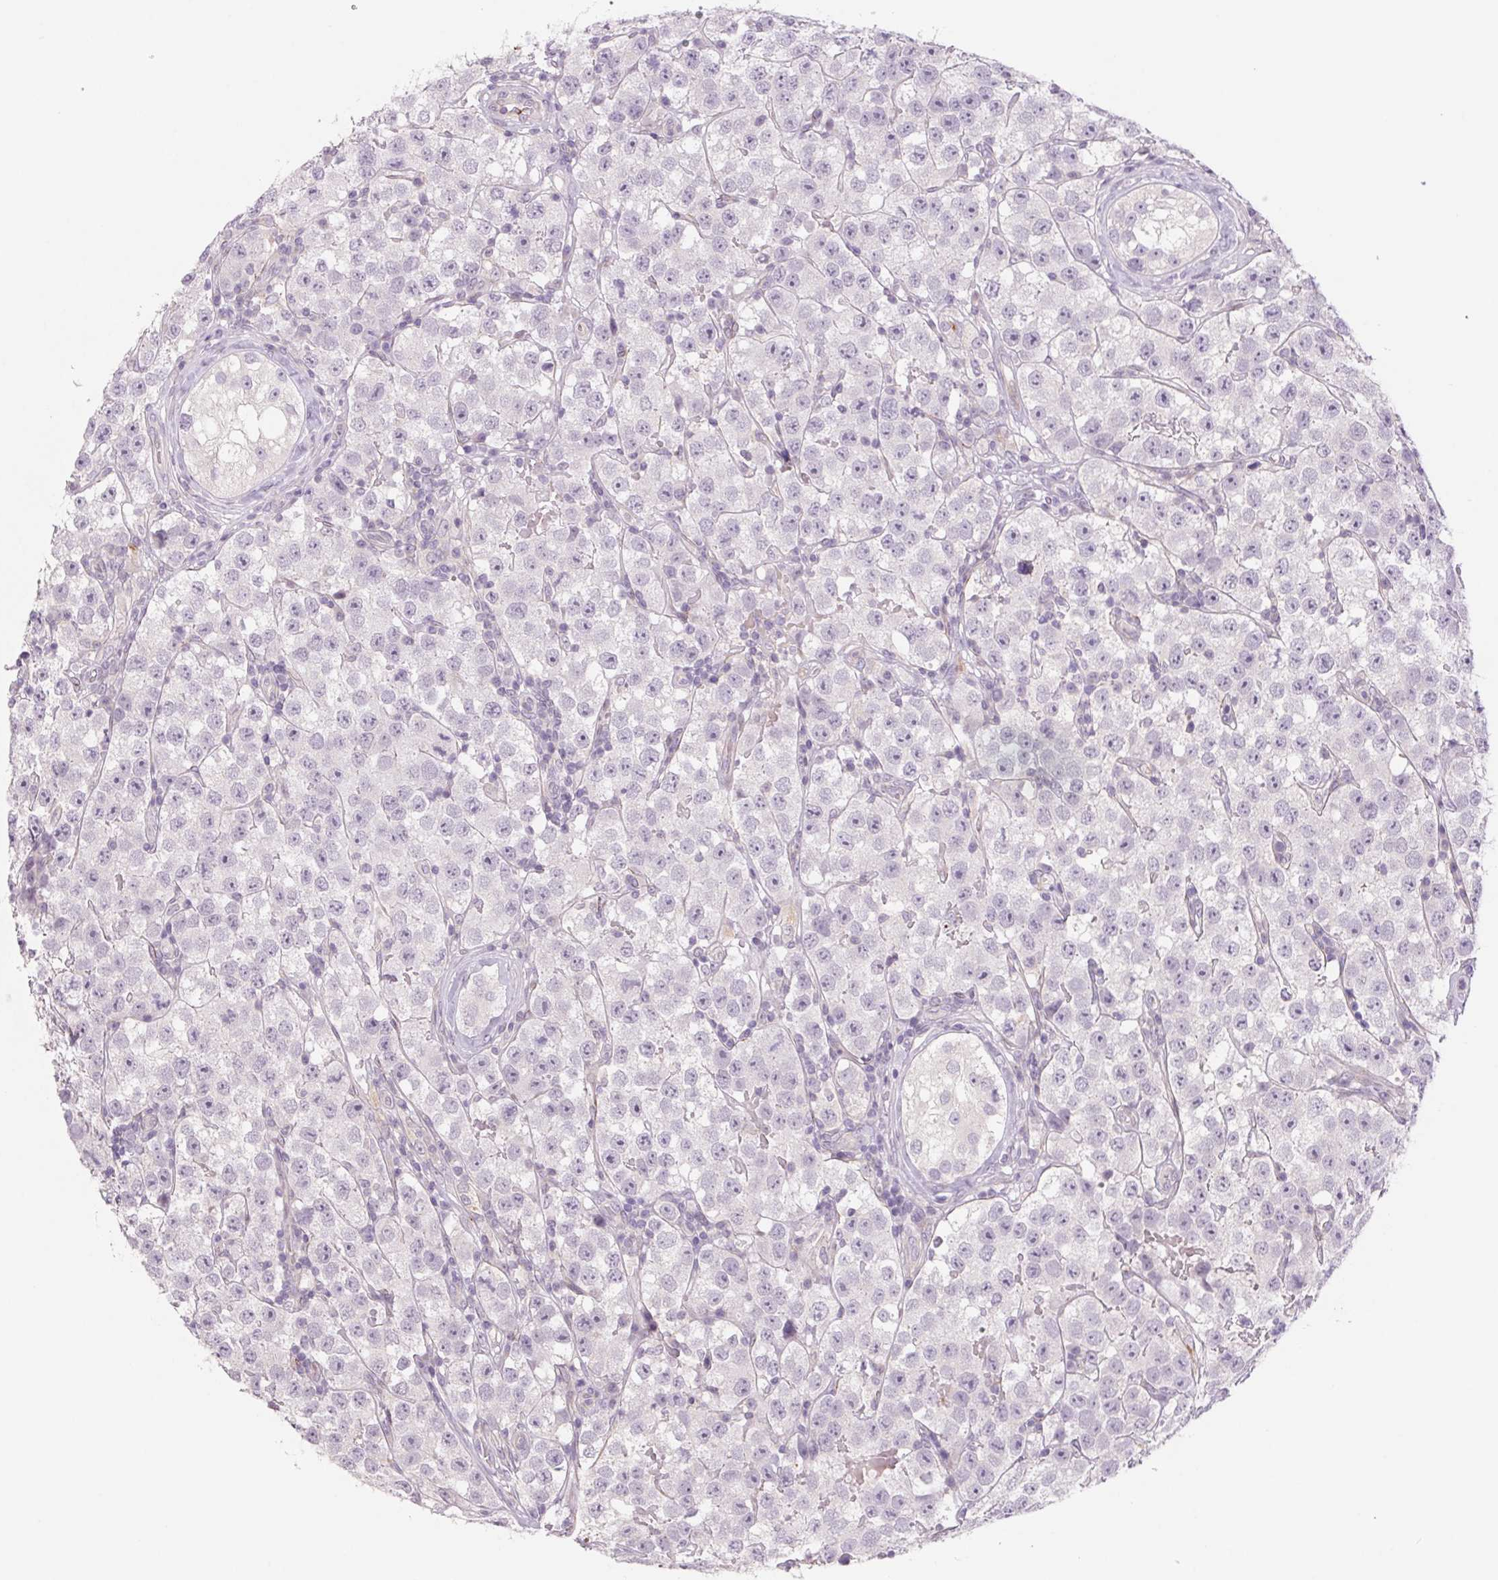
{"staining": {"intensity": "negative", "quantity": "none", "location": "none"}, "tissue": "testis cancer", "cell_type": "Tumor cells", "image_type": "cancer", "snomed": [{"axis": "morphology", "description": "Seminoma, NOS"}, {"axis": "topography", "description": "Testis"}], "caption": "Protein analysis of testis cancer (seminoma) displays no significant positivity in tumor cells.", "gene": "MS4A13", "patient": {"sex": "male", "age": 34}}